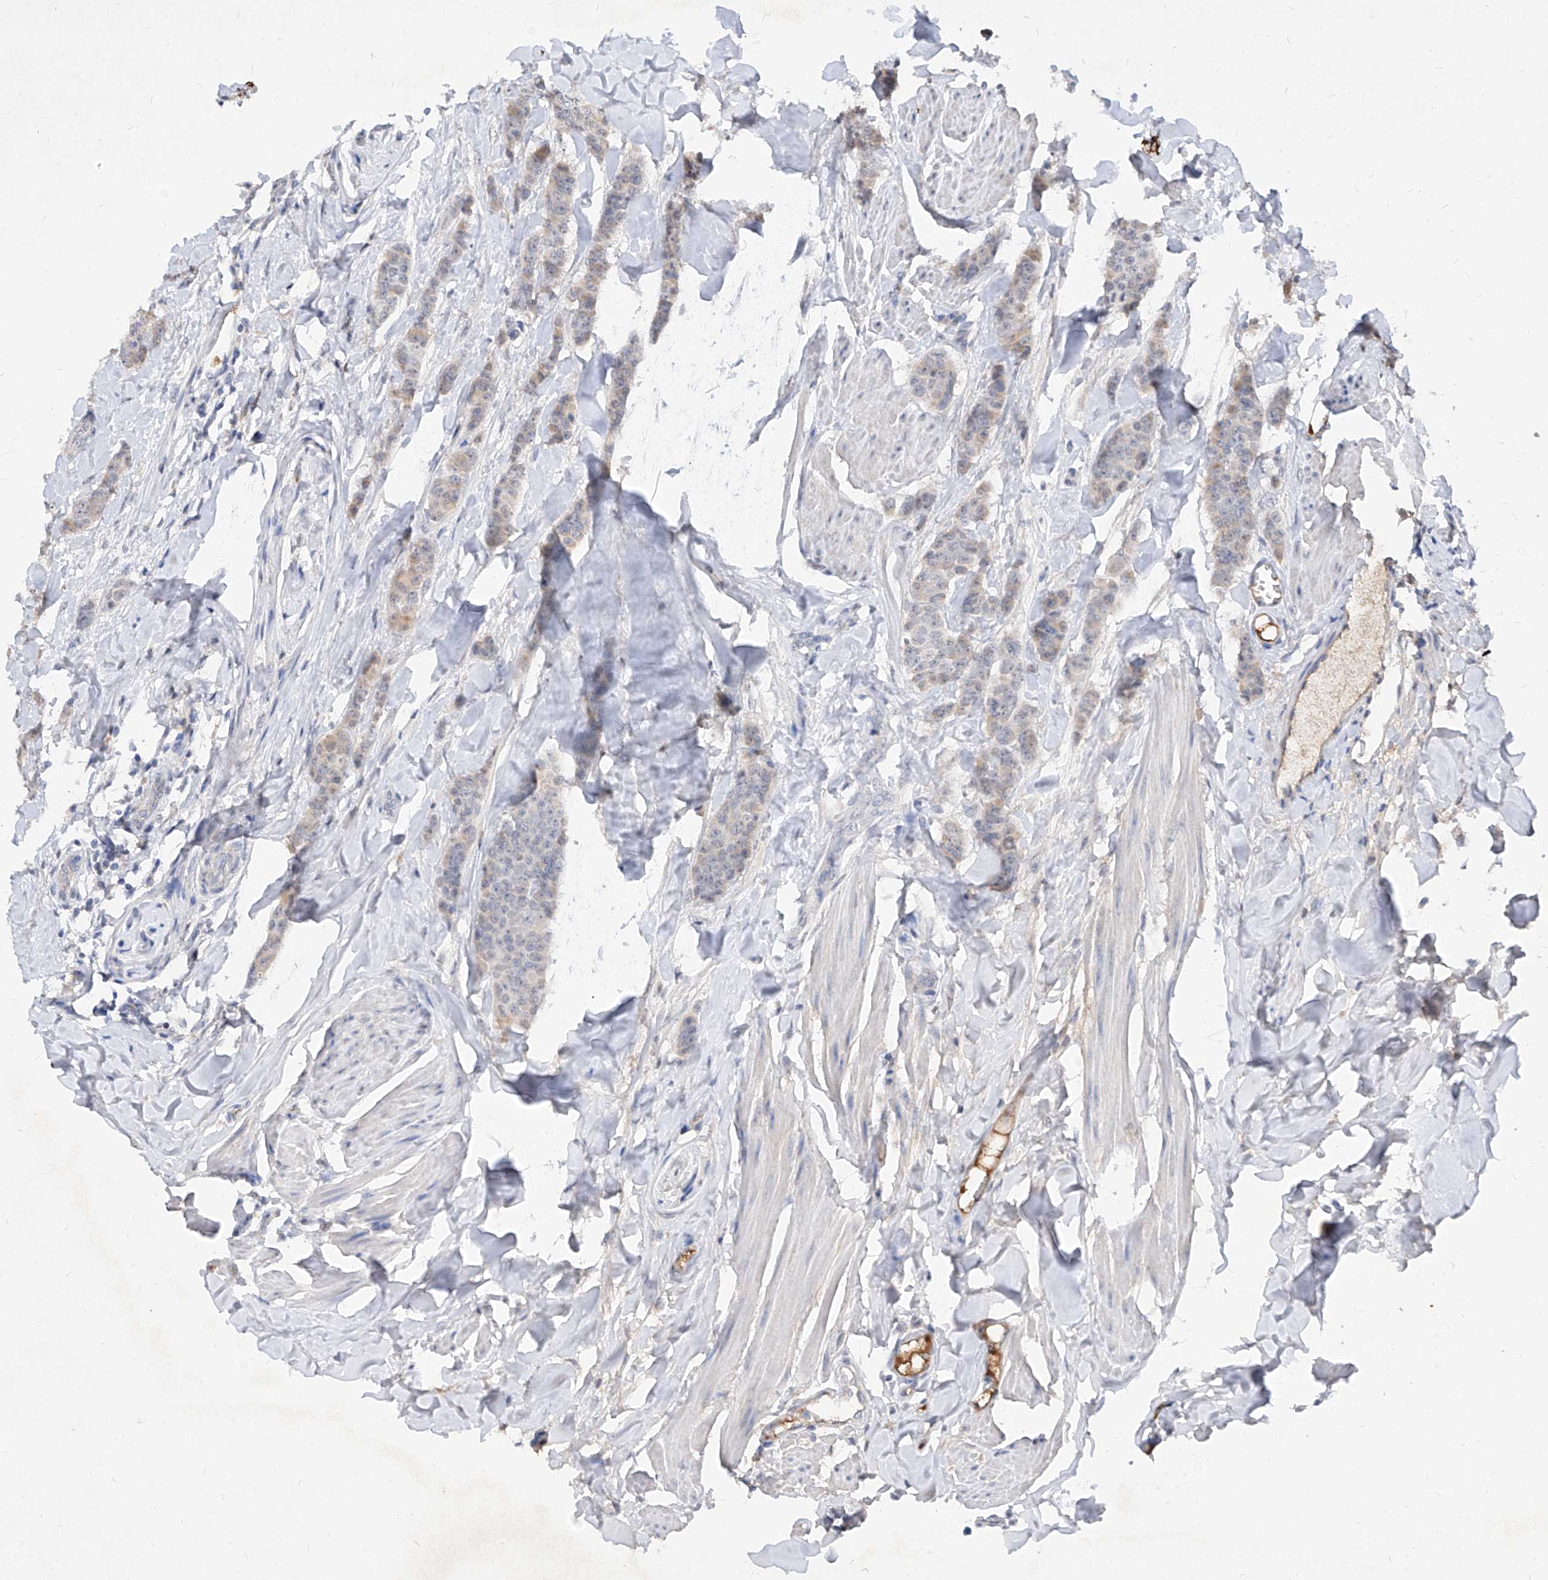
{"staining": {"intensity": "negative", "quantity": "none", "location": "none"}, "tissue": "breast cancer", "cell_type": "Tumor cells", "image_type": "cancer", "snomed": [{"axis": "morphology", "description": "Duct carcinoma"}, {"axis": "topography", "description": "Breast"}], "caption": "Invasive ductal carcinoma (breast) stained for a protein using immunohistochemistry (IHC) exhibits no staining tumor cells.", "gene": "C4A", "patient": {"sex": "female", "age": 40}}